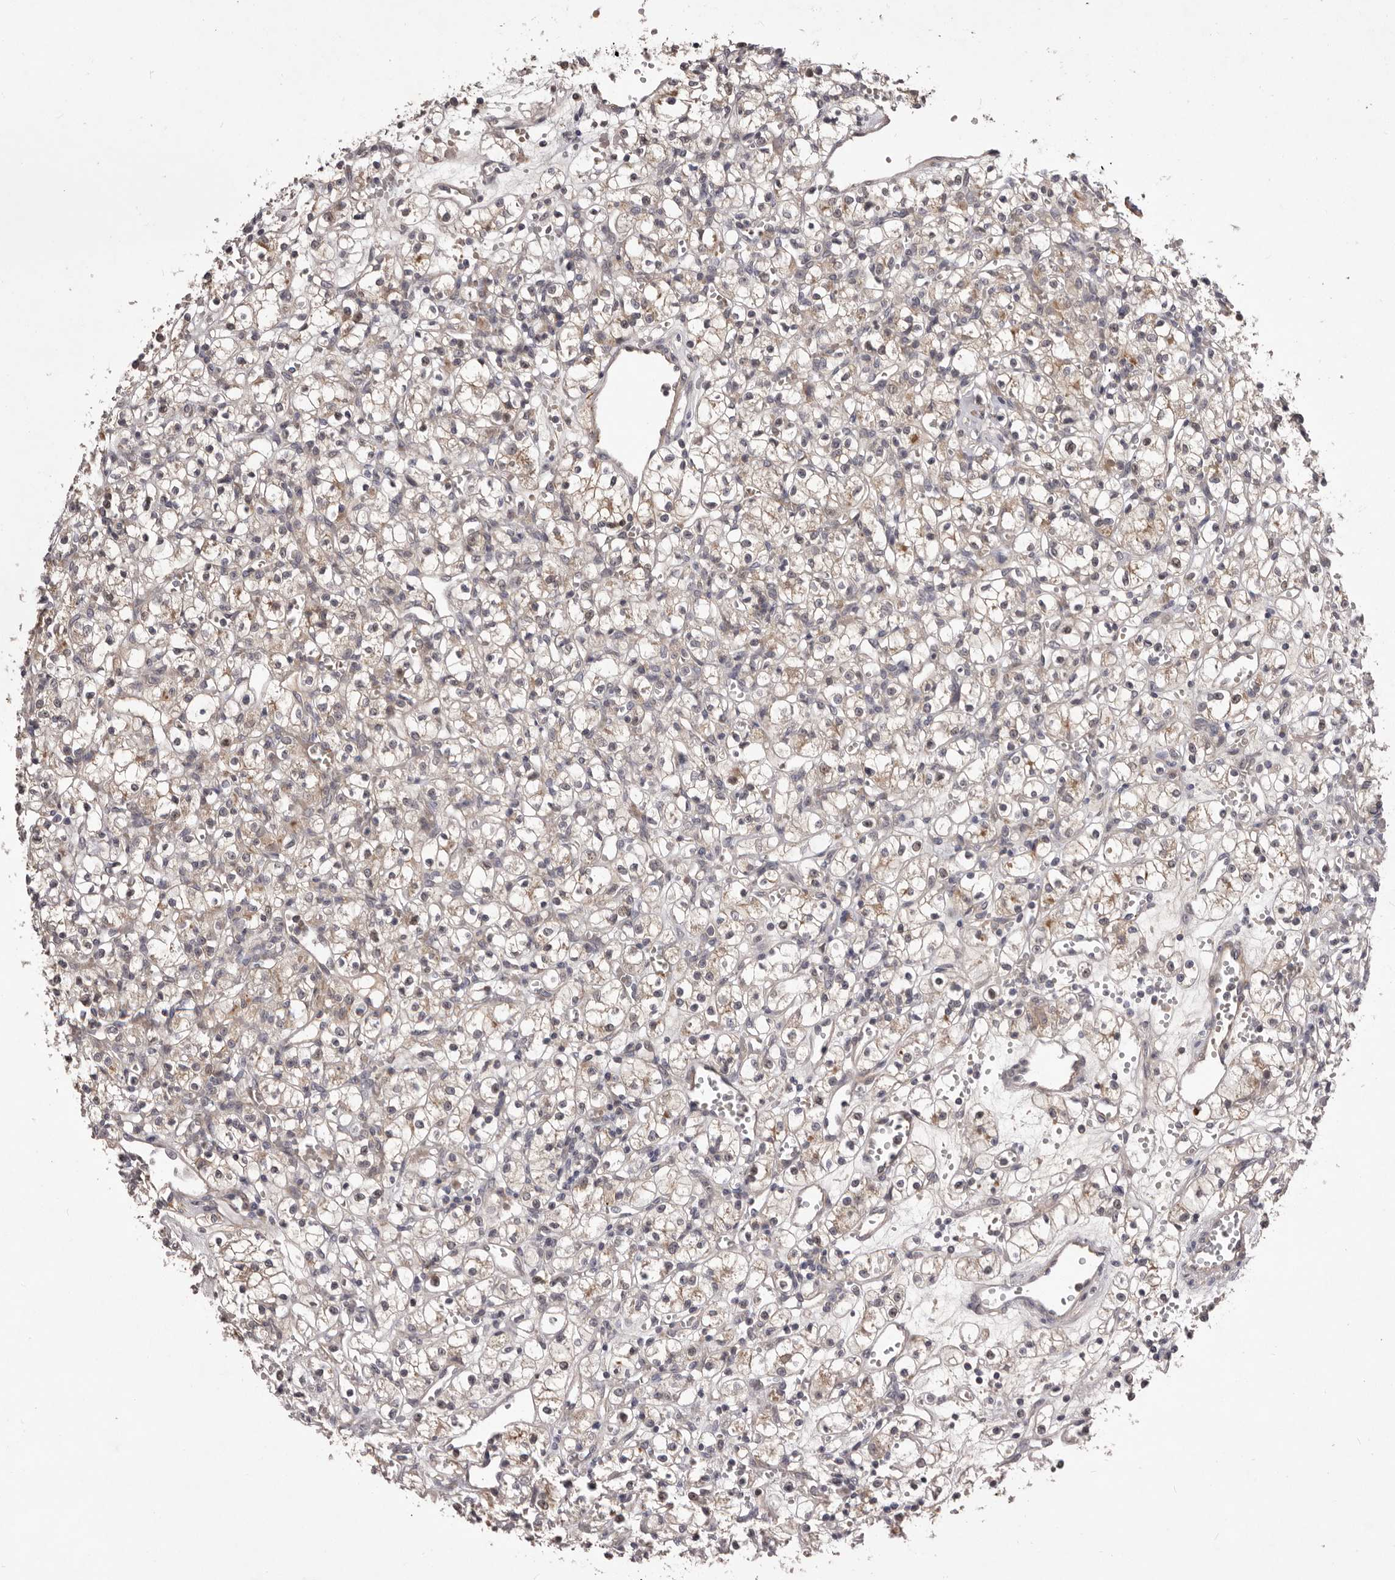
{"staining": {"intensity": "weak", "quantity": "<25%", "location": "cytoplasmic/membranous"}, "tissue": "renal cancer", "cell_type": "Tumor cells", "image_type": "cancer", "snomed": [{"axis": "morphology", "description": "Adenocarcinoma, NOS"}, {"axis": "topography", "description": "Kidney"}], "caption": "Renal cancer (adenocarcinoma) was stained to show a protein in brown. There is no significant positivity in tumor cells.", "gene": "HBS1L", "patient": {"sex": "female", "age": 59}}